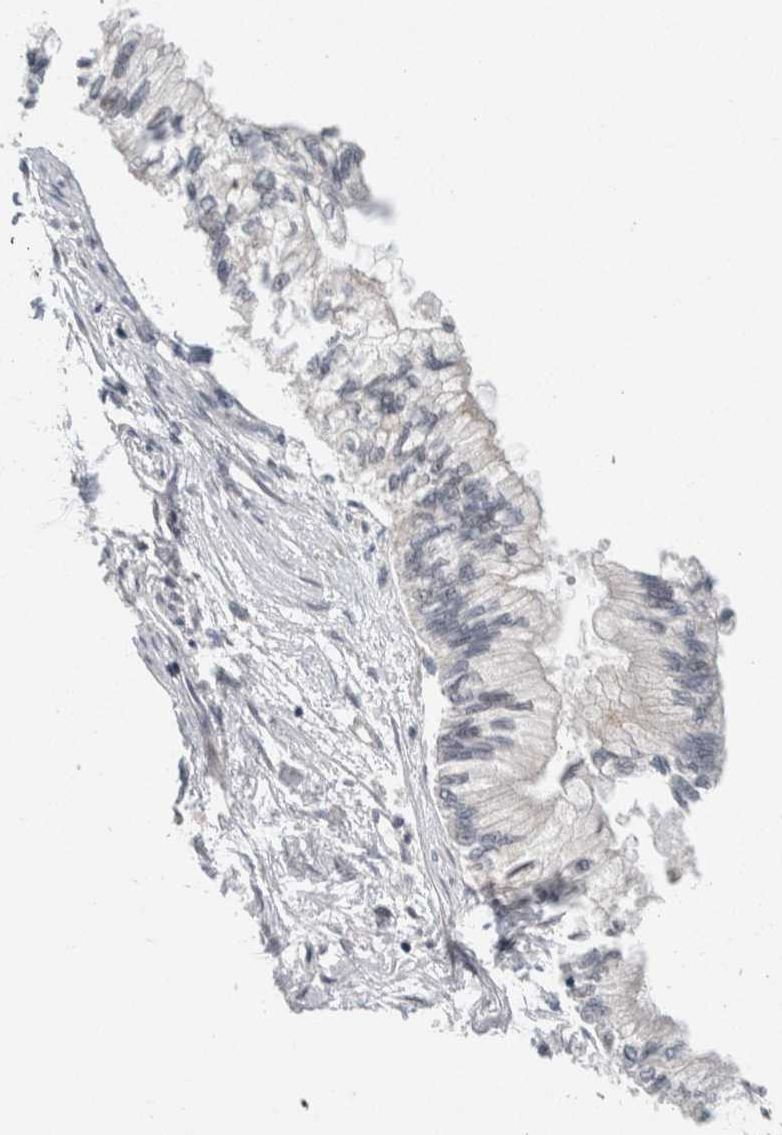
{"staining": {"intensity": "negative", "quantity": "none", "location": "none"}, "tissue": "pancreatic cancer", "cell_type": "Tumor cells", "image_type": "cancer", "snomed": [{"axis": "morphology", "description": "Adenocarcinoma, NOS"}, {"axis": "topography", "description": "Pancreas"}], "caption": "IHC histopathology image of pancreatic cancer stained for a protein (brown), which shows no positivity in tumor cells. (DAB (3,3'-diaminobenzidine) immunohistochemistry (IHC) visualized using brightfield microscopy, high magnification).", "gene": "NEUROD1", "patient": {"sex": "male", "age": 79}}